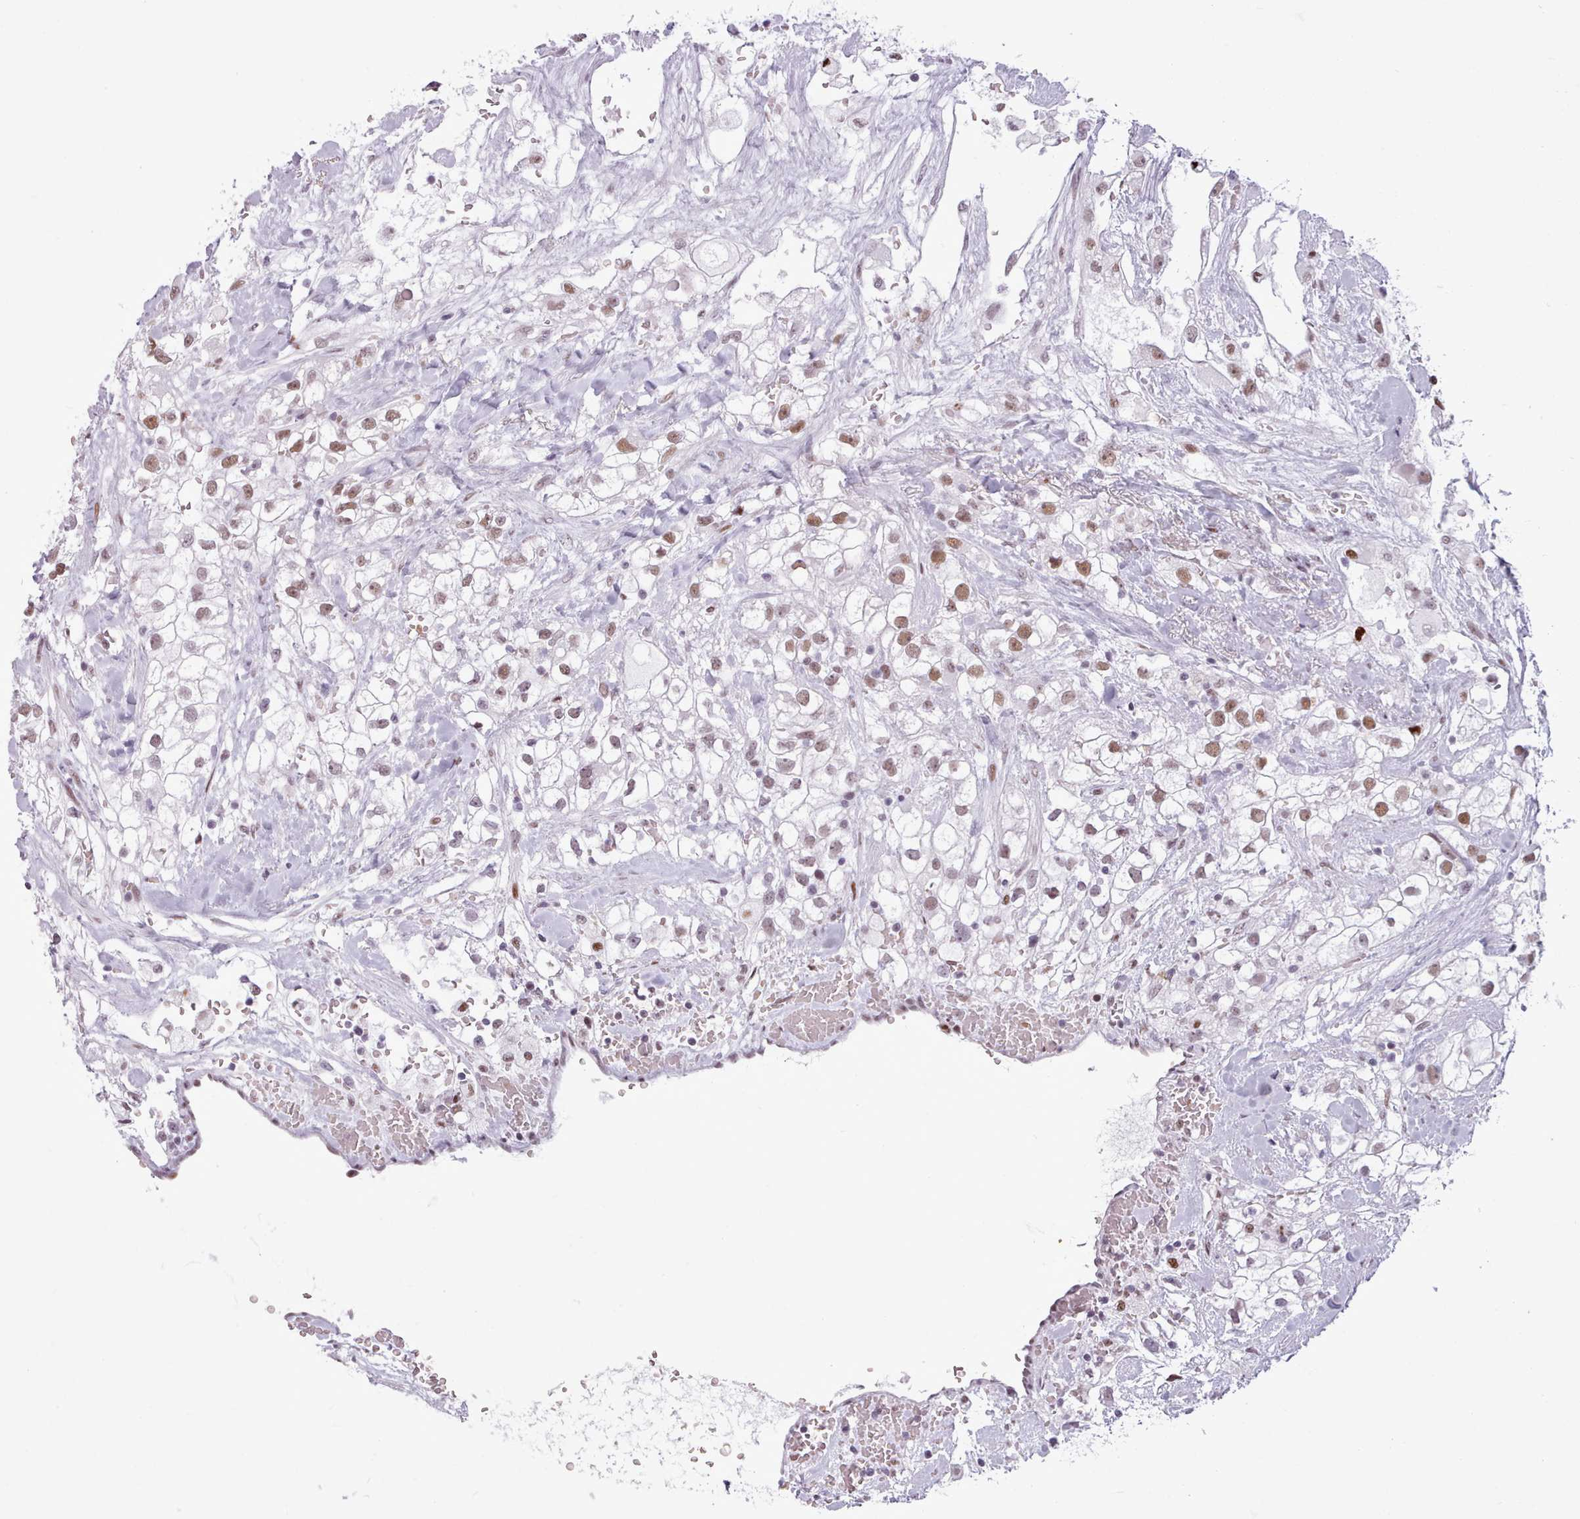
{"staining": {"intensity": "moderate", "quantity": ">75%", "location": "nuclear"}, "tissue": "renal cancer", "cell_type": "Tumor cells", "image_type": "cancer", "snomed": [{"axis": "morphology", "description": "Adenocarcinoma, NOS"}, {"axis": "topography", "description": "Kidney"}], "caption": "High-magnification brightfield microscopy of renal cancer (adenocarcinoma) stained with DAB (3,3'-diaminobenzidine) (brown) and counterstained with hematoxylin (blue). tumor cells exhibit moderate nuclear positivity is present in about>75% of cells.", "gene": "SRSF4", "patient": {"sex": "male", "age": 59}}